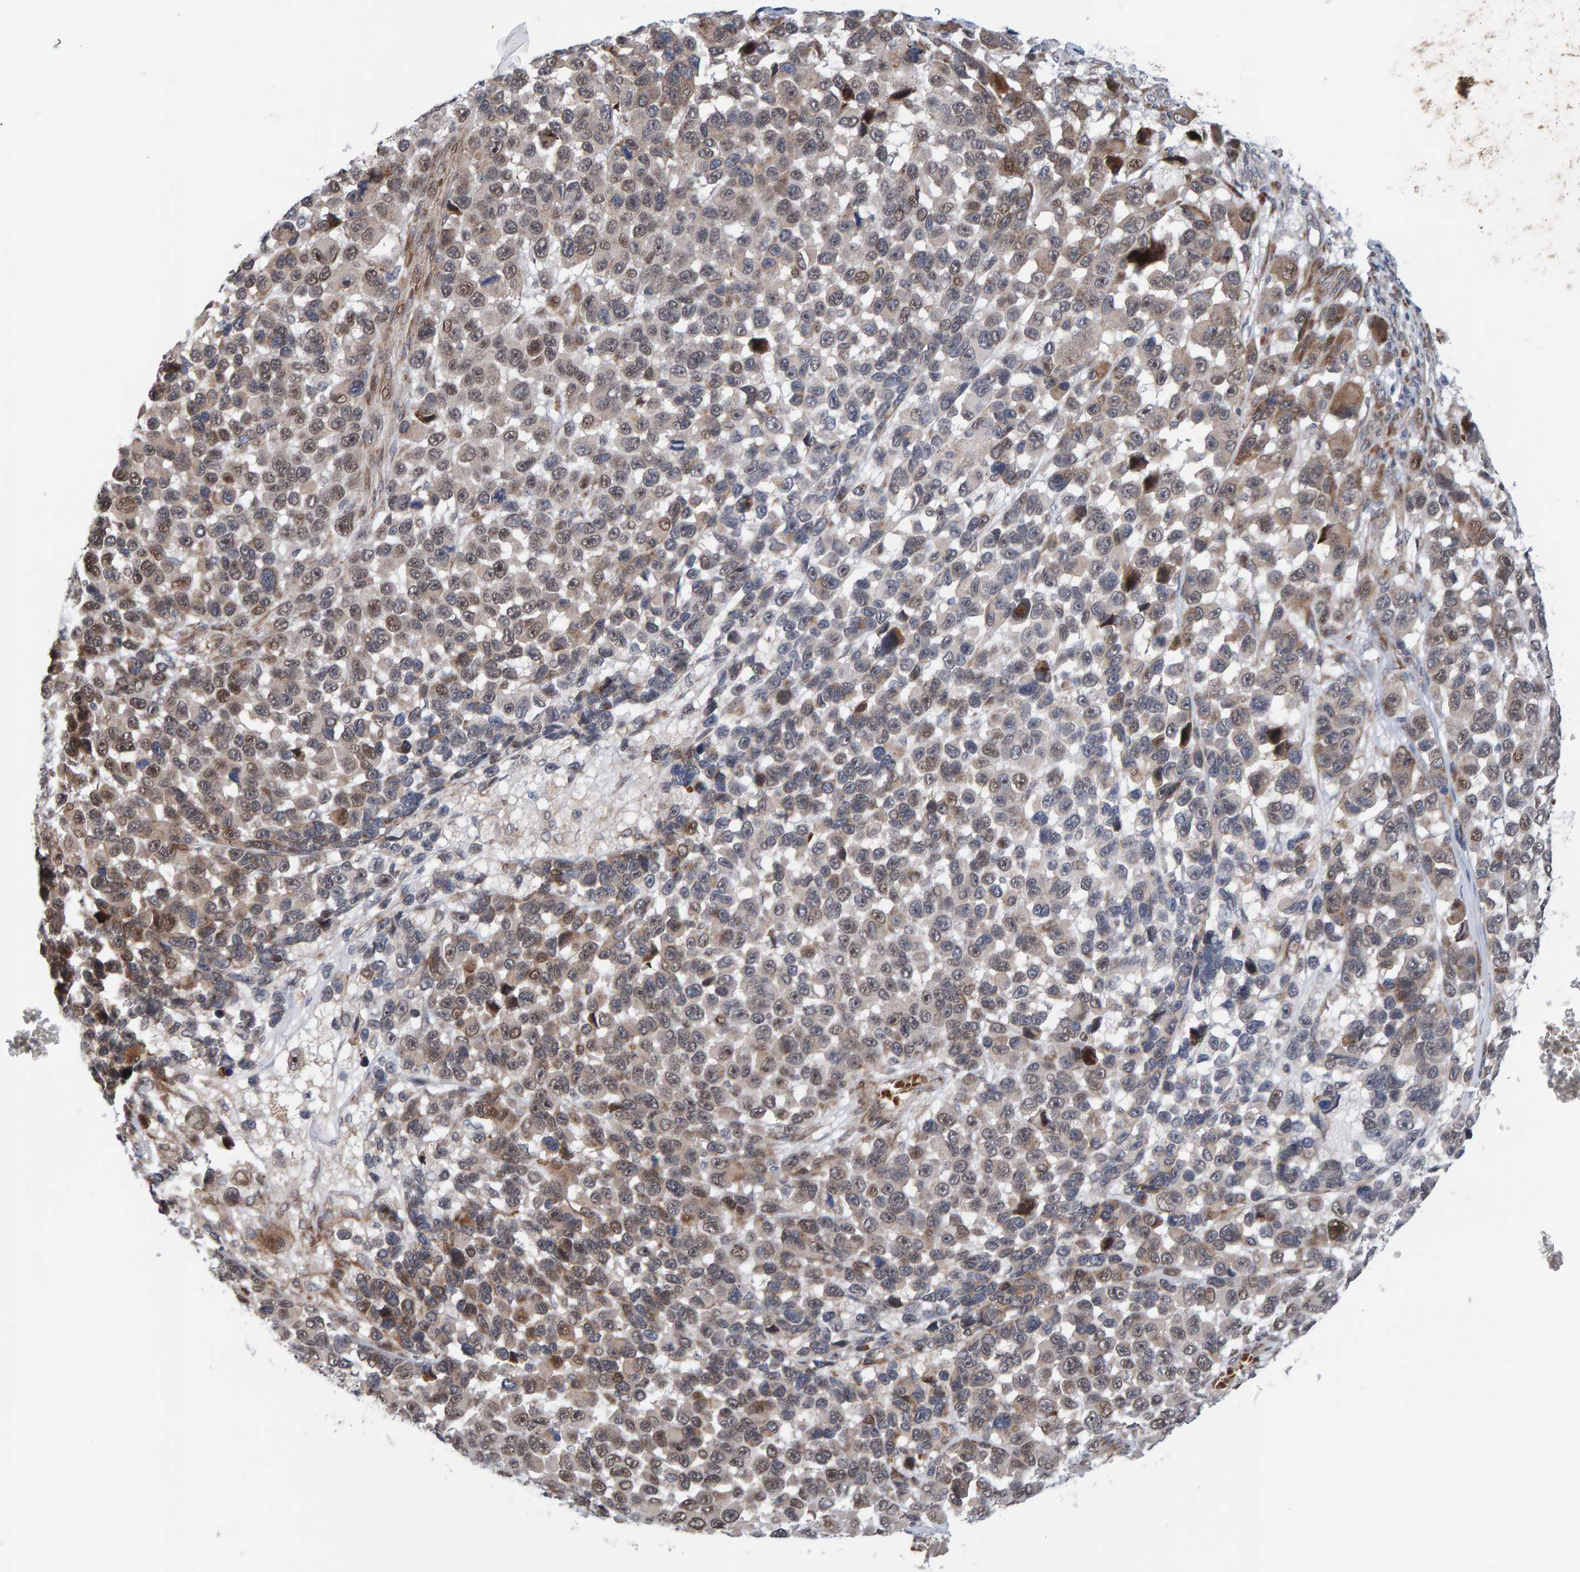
{"staining": {"intensity": "moderate", "quantity": "<25%", "location": "cytoplasmic/membranous,nuclear"}, "tissue": "melanoma", "cell_type": "Tumor cells", "image_type": "cancer", "snomed": [{"axis": "morphology", "description": "Malignant melanoma, NOS"}, {"axis": "topography", "description": "Skin"}], "caption": "The immunohistochemical stain highlights moderate cytoplasmic/membranous and nuclear expression in tumor cells of melanoma tissue.", "gene": "MFSD6L", "patient": {"sex": "male", "age": 53}}